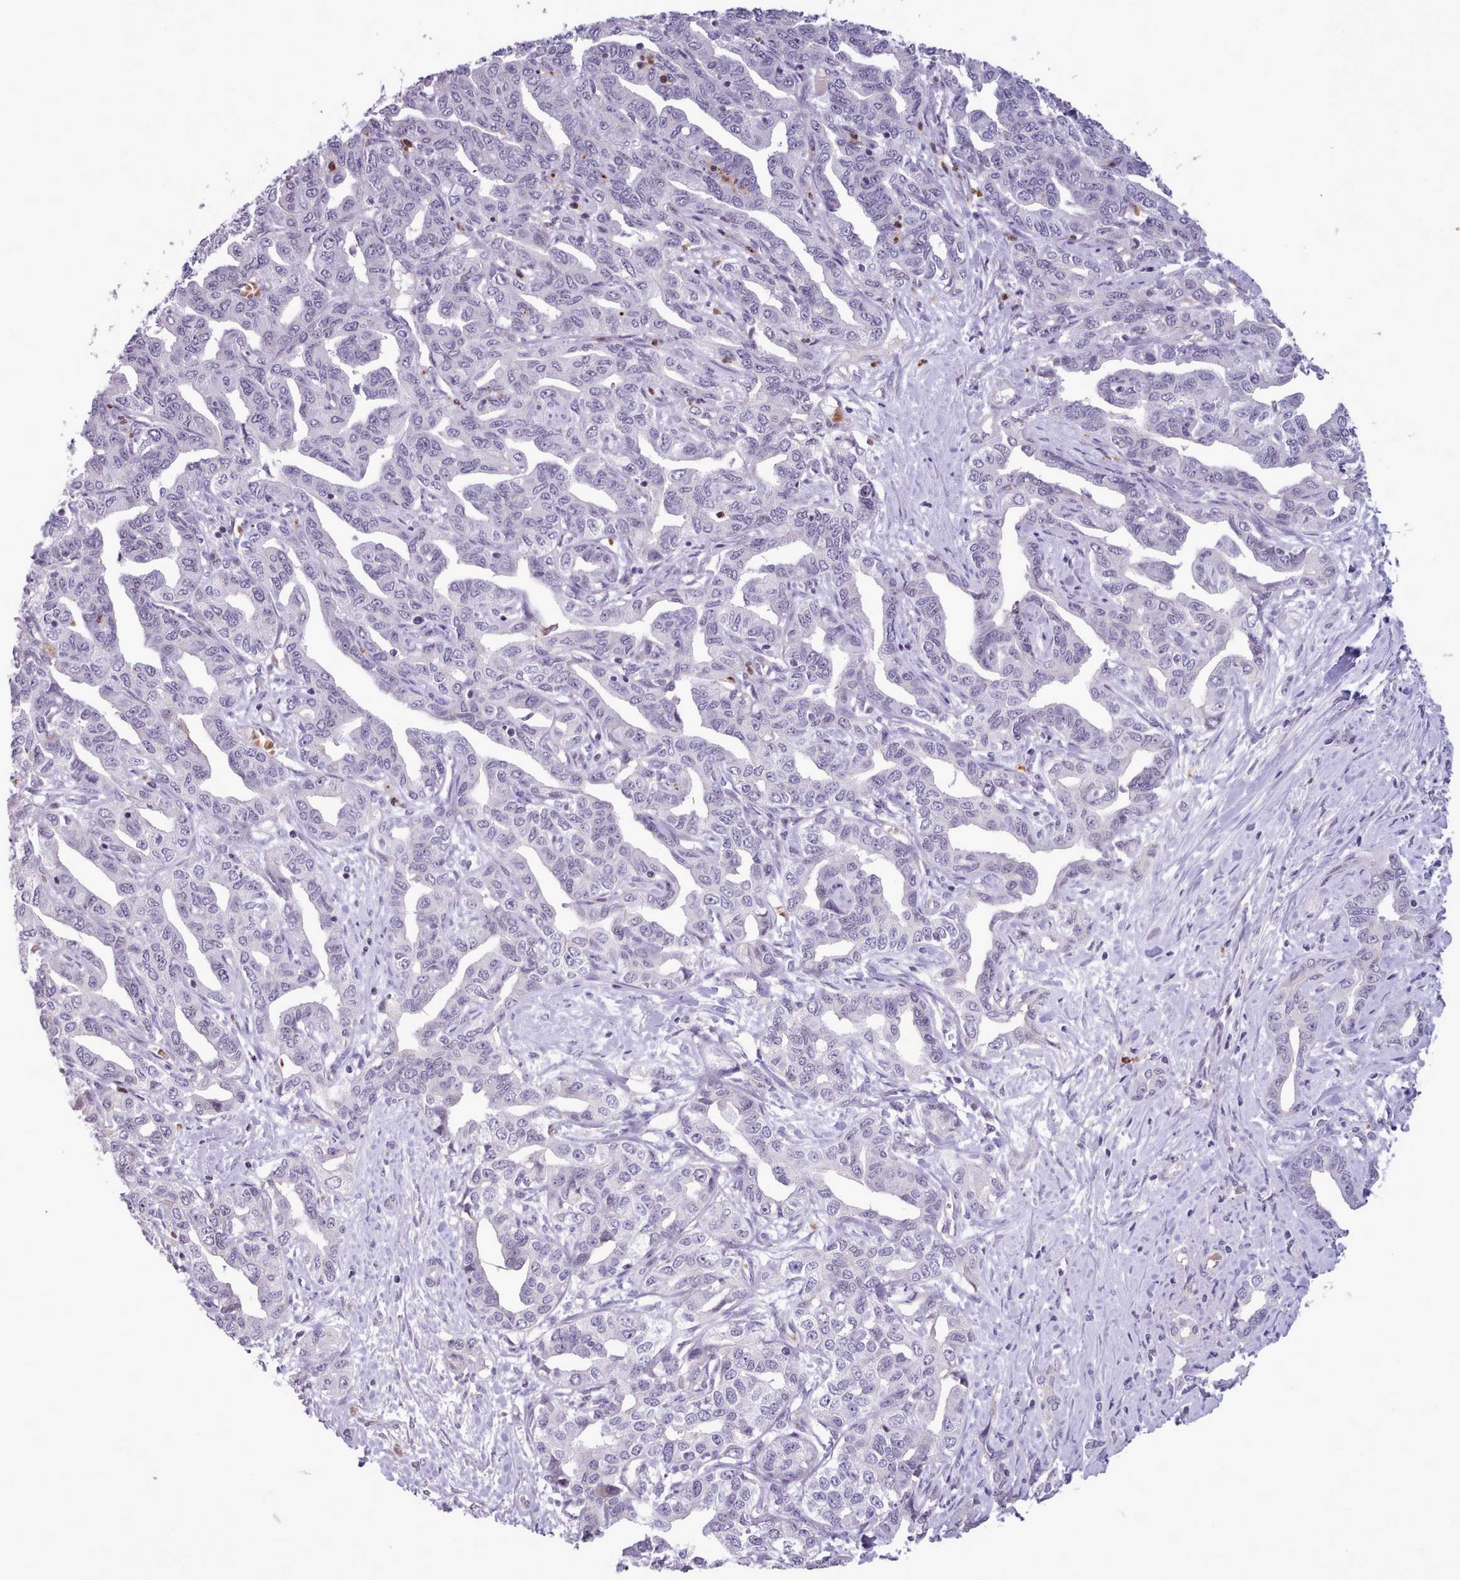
{"staining": {"intensity": "negative", "quantity": "none", "location": "none"}, "tissue": "liver cancer", "cell_type": "Tumor cells", "image_type": "cancer", "snomed": [{"axis": "morphology", "description": "Cholangiocarcinoma"}, {"axis": "topography", "description": "Liver"}], "caption": "A photomicrograph of human liver cholangiocarcinoma is negative for staining in tumor cells. (DAB IHC, high magnification).", "gene": "KCTD16", "patient": {"sex": "male", "age": 59}}